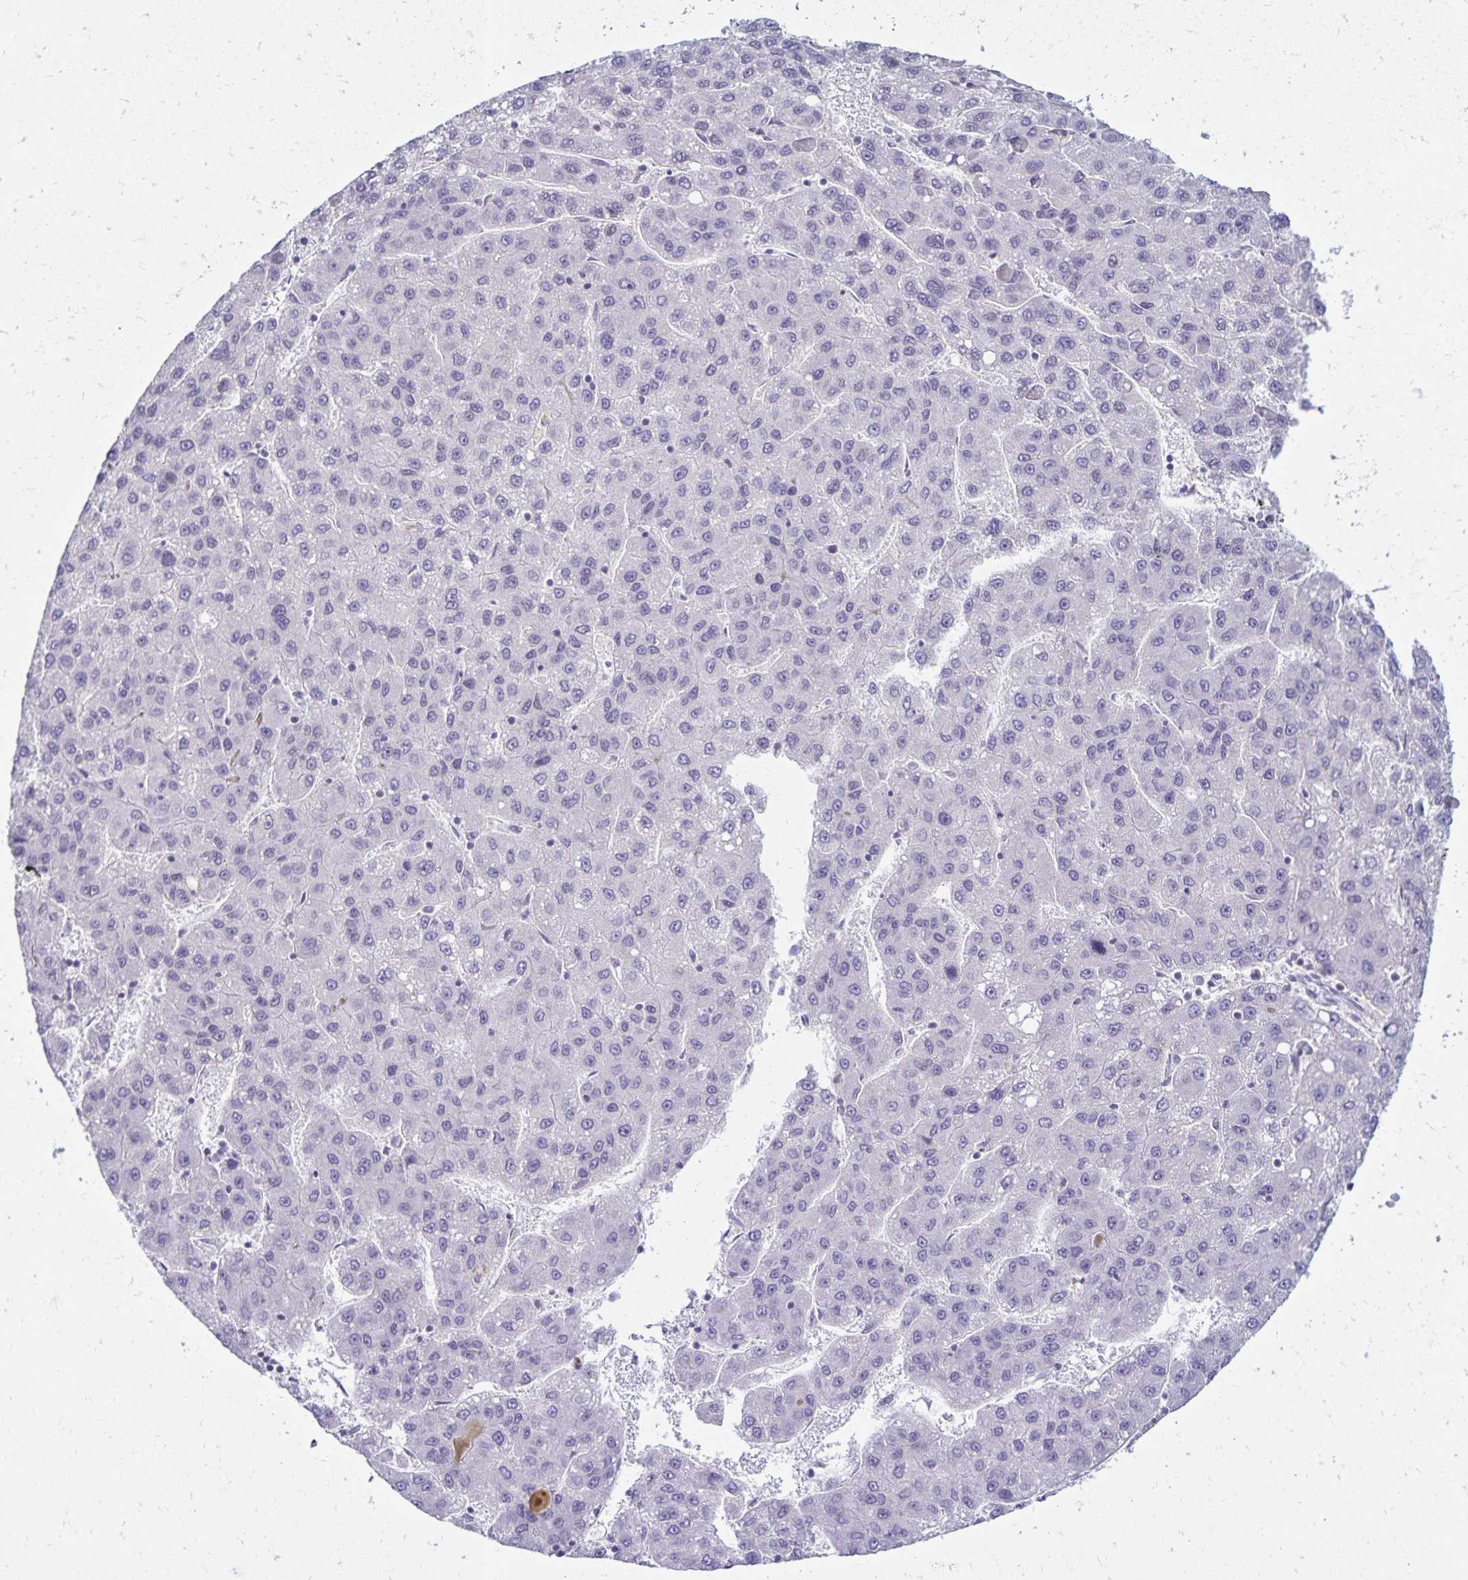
{"staining": {"intensity": "weak", "quantity": "<25%", "location": "nuclear"}, "tissue": "liver cancer", "cell_type": "Tumor cells", "image_type": "cancer", "snomed": [{"axis": "morphology", "description": "Carcinoma, Hepatocellular, NOS"}, {"axis": "topography", "description": "Liver"}], "caption": "Tumor cells are negative for protein expression in human liver cancer (hepatocellular carcinoma).", "gene": "FAM166C", "patient": {"sex": "female", "age": 82}}